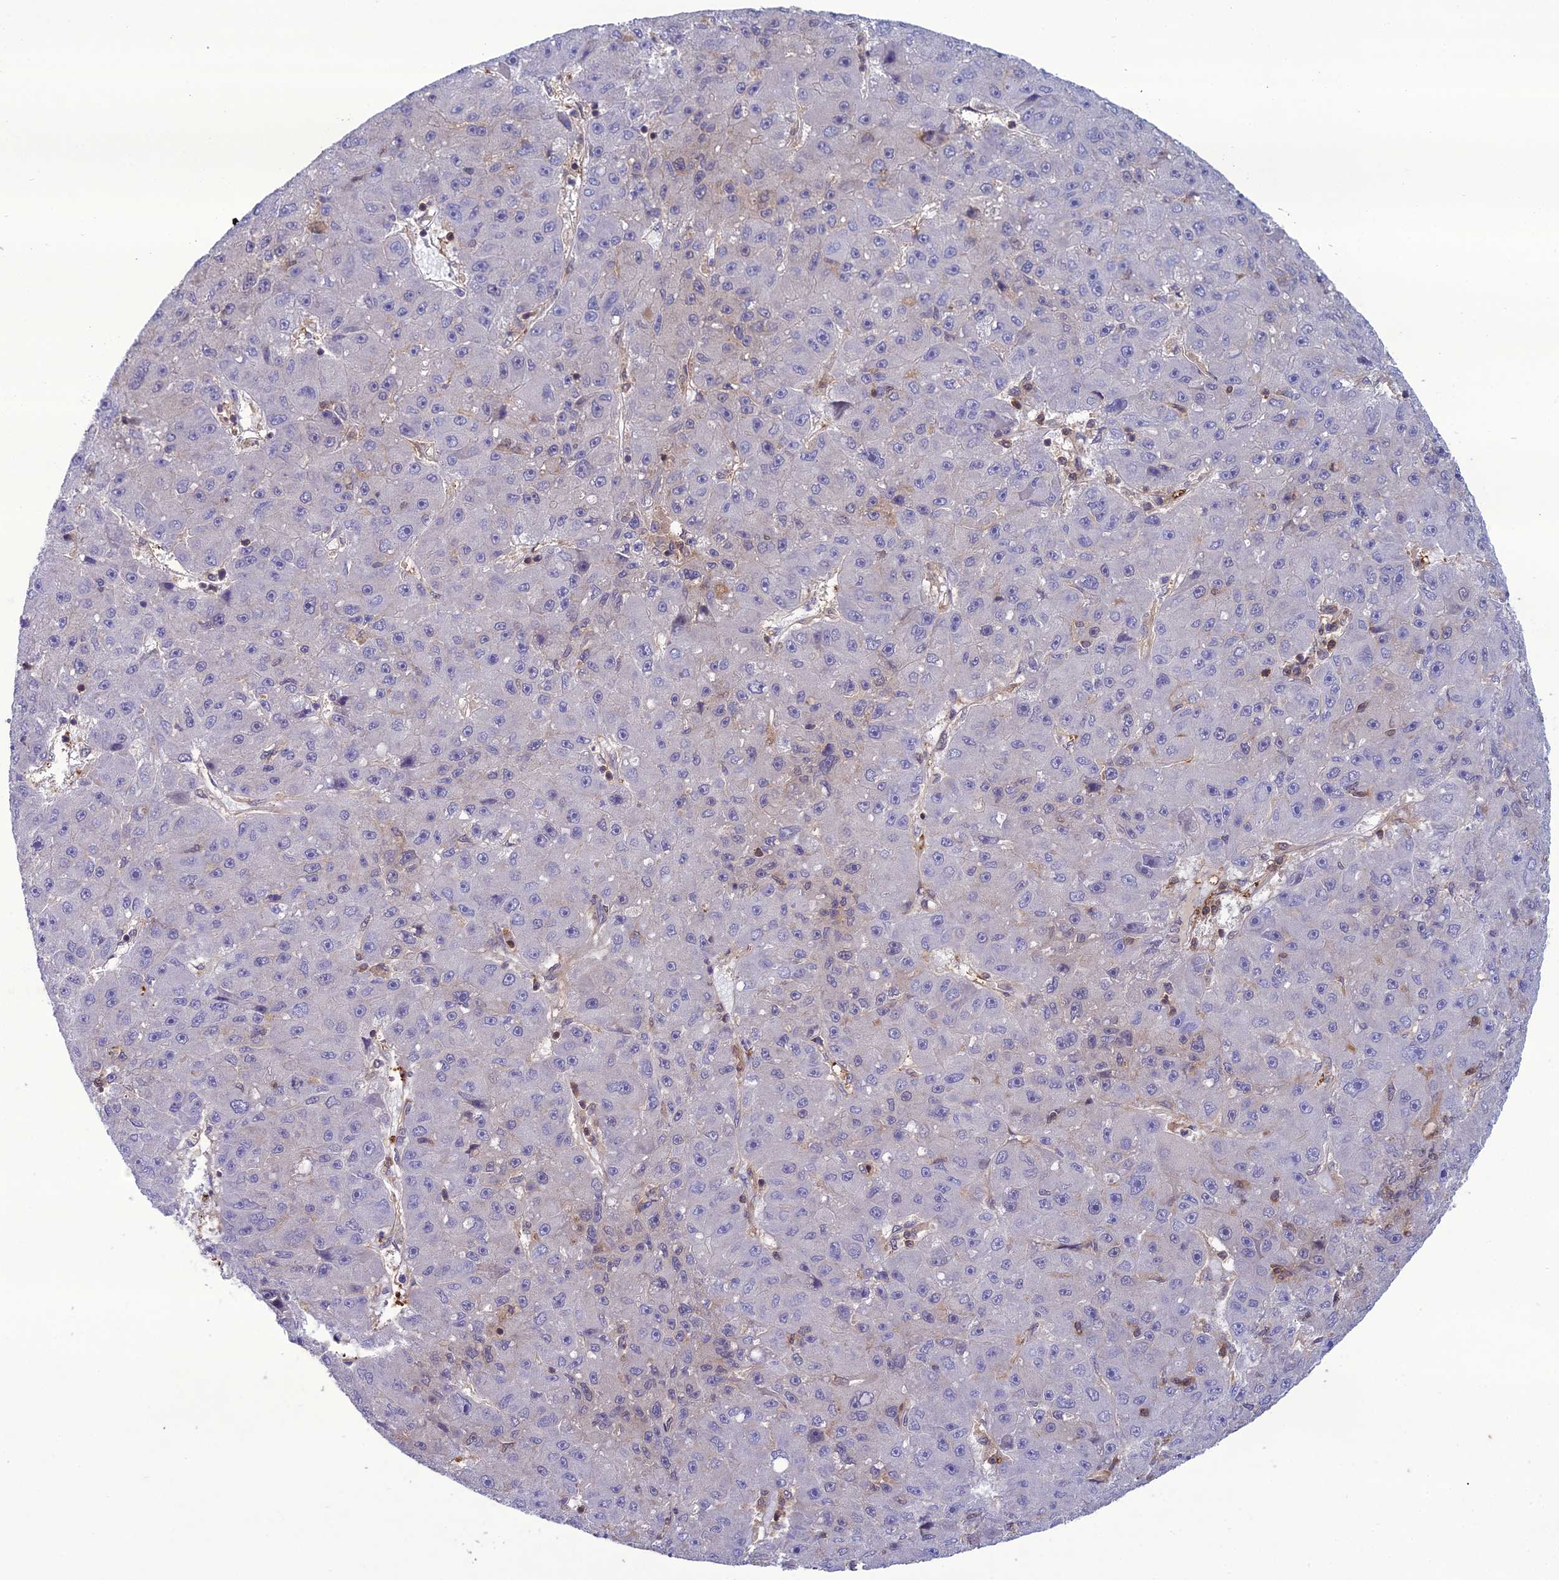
{"staining": {"intensity": "negative", "quantity": "none", "location": "none"}, "tissue": "liver cancer", "cell_type": "Tumor cells", "image_type": "cancer", "snomed": [{"axis": "morphology", "description": "Carcinoma, Hepatocellular, NOS"}, {"axis": "topography", "description": "Liver"}], "caption": "Tumor cells show no significant protein positivity in liver cancer (hepatocellular carcinoma). (Brightfield microscopy of DAB immunohistochemistry (IHC) at high magnification).", "gene": "GDF6", "patient": {"sex": "male", "age": 67}}